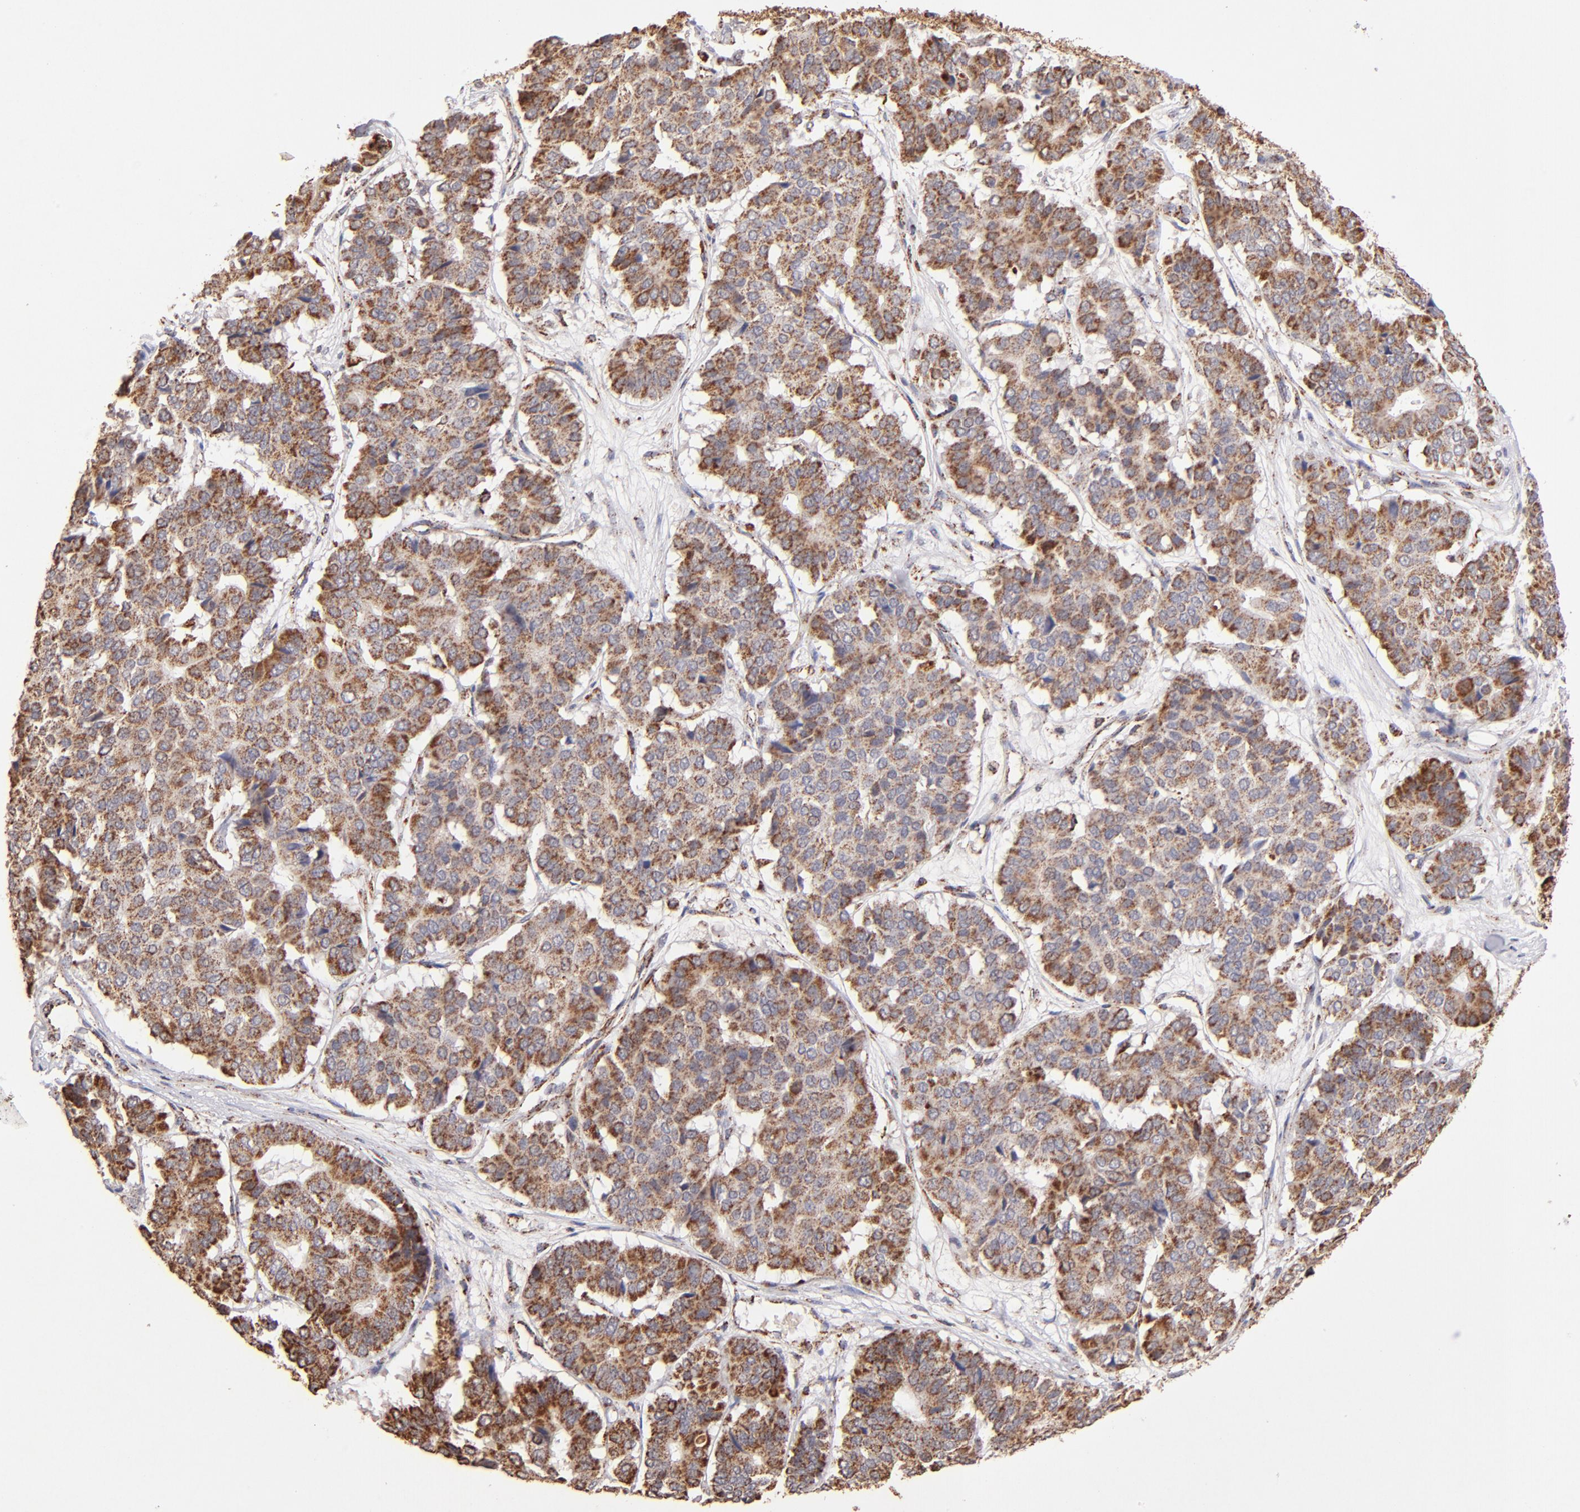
{"staining": {"intensity": "moderate", "quantity": "25%-75%", "location": "cytoplasmic/membranous"}, "tissue": "pancreatic cancer", "cell_type": "Tumor cells", "image_type": "cancer", "snomed": [{"axis": "morphology", "description": "Adenocarcinoma, NOS"}, {"axis": "topography", "description": "Pancreas"}], "caption": "Brown immunohistochemical staining in human pancreatic cancer (adenocarcinoma) shows moderate cytoplasmic/membranous positivity in approximately 25%-75% of tumor cells. The staining was performed using DAB (3,3'-diaminobenzidine), with brown indicating positive protein expression. Nuclei are stained blue with hematoxylin.", "gene": "DLST", "patient": {"sex": "male", "age": 50}}